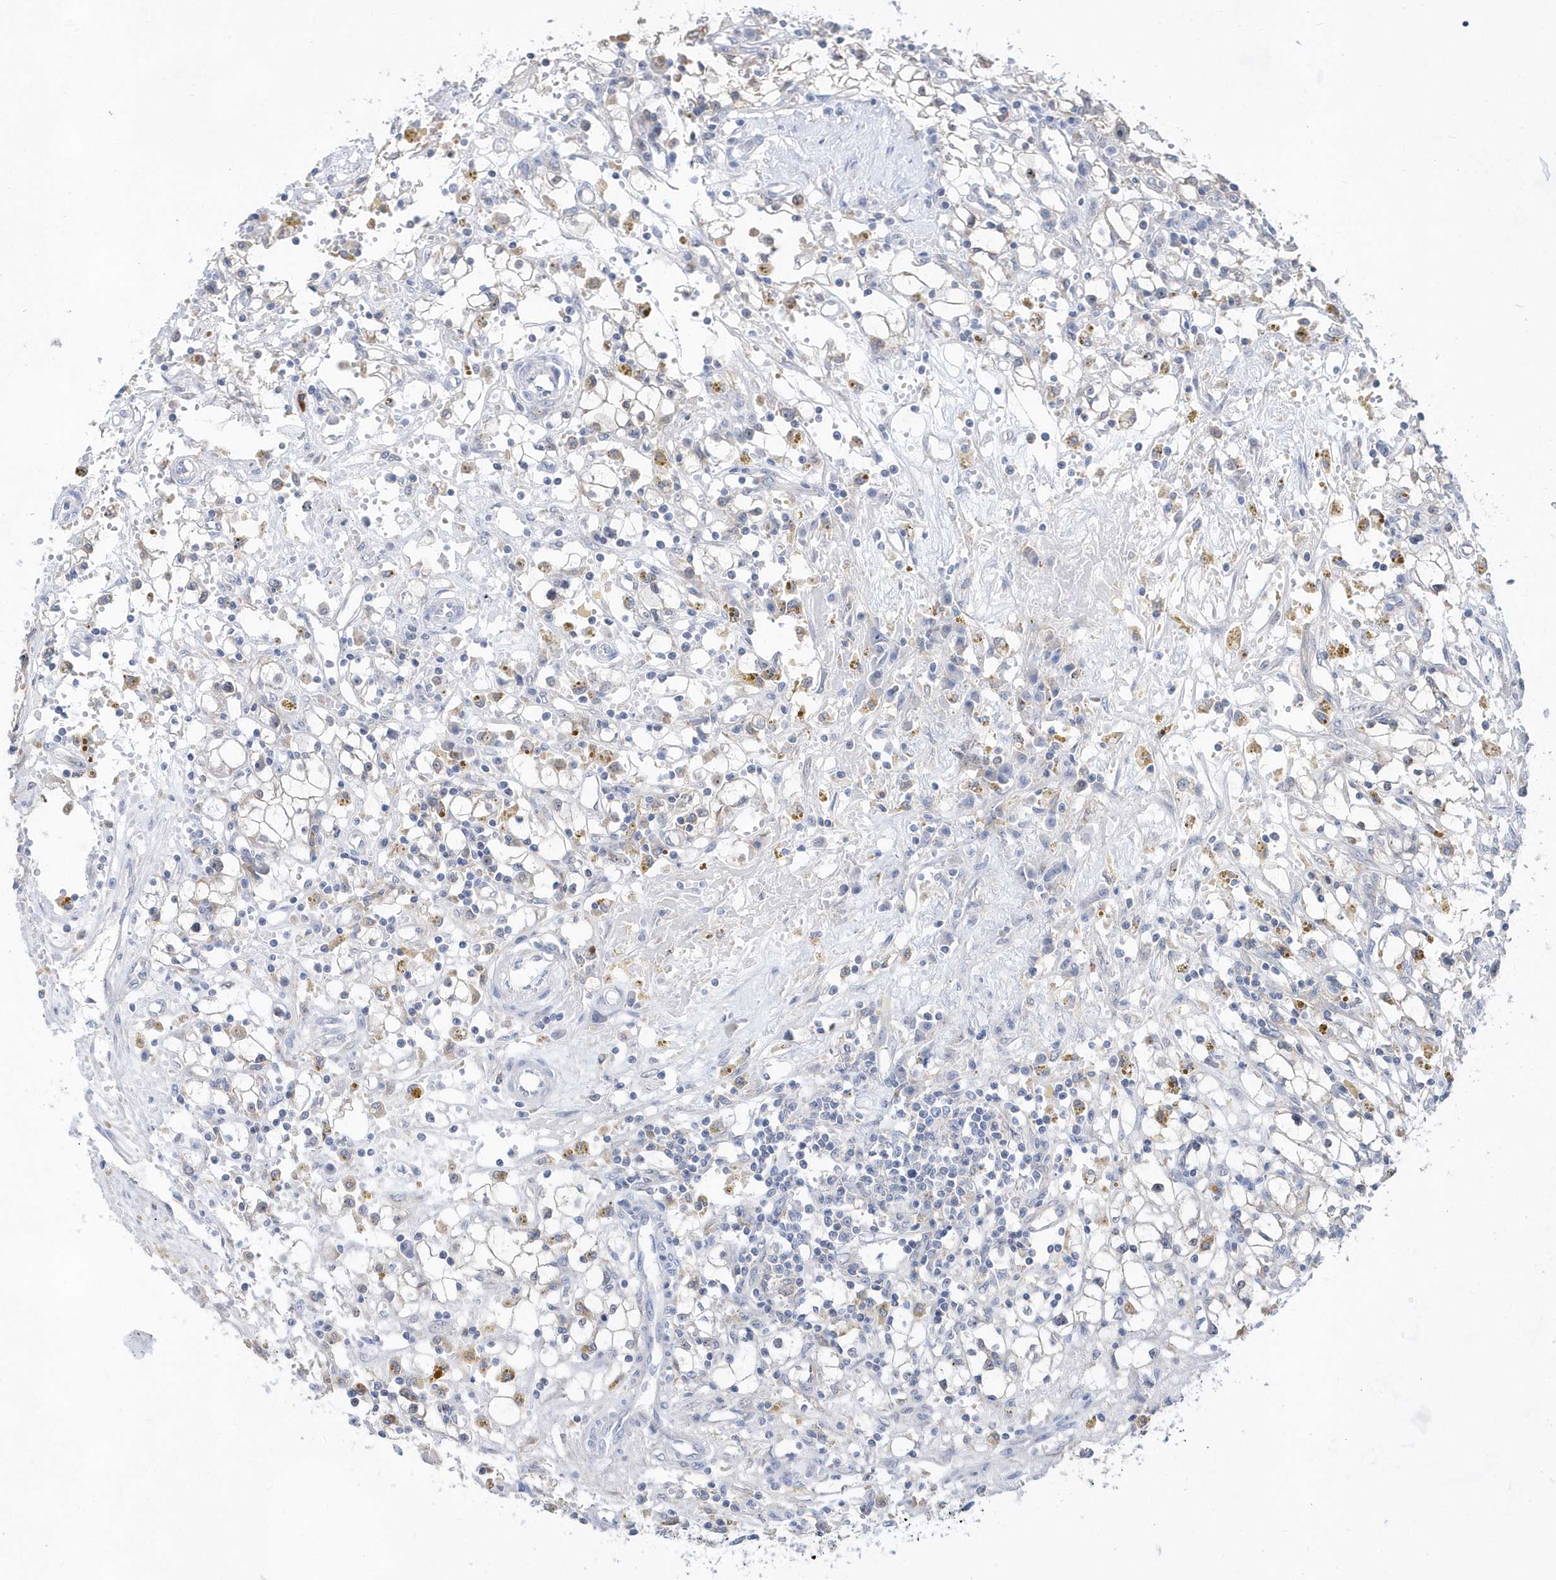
{"staining": {"intensity": "negative", "quantity": "none", "location": "none"}, "tissue": "renal cancer", "cell_type": "Tumor cells", "image_type": "cancer", "snomed": [{"axis": "morphology", "description": "Adenocarcinoma, NOS"}, {"axis": "topography", "description": "Kidney"}], "caption": "Image shows no protein positivity in tumor cells of adenocarcinoma (renal) tissue.", "gene": "BDH2", "patient": {"sex": "male", "age": 56}}